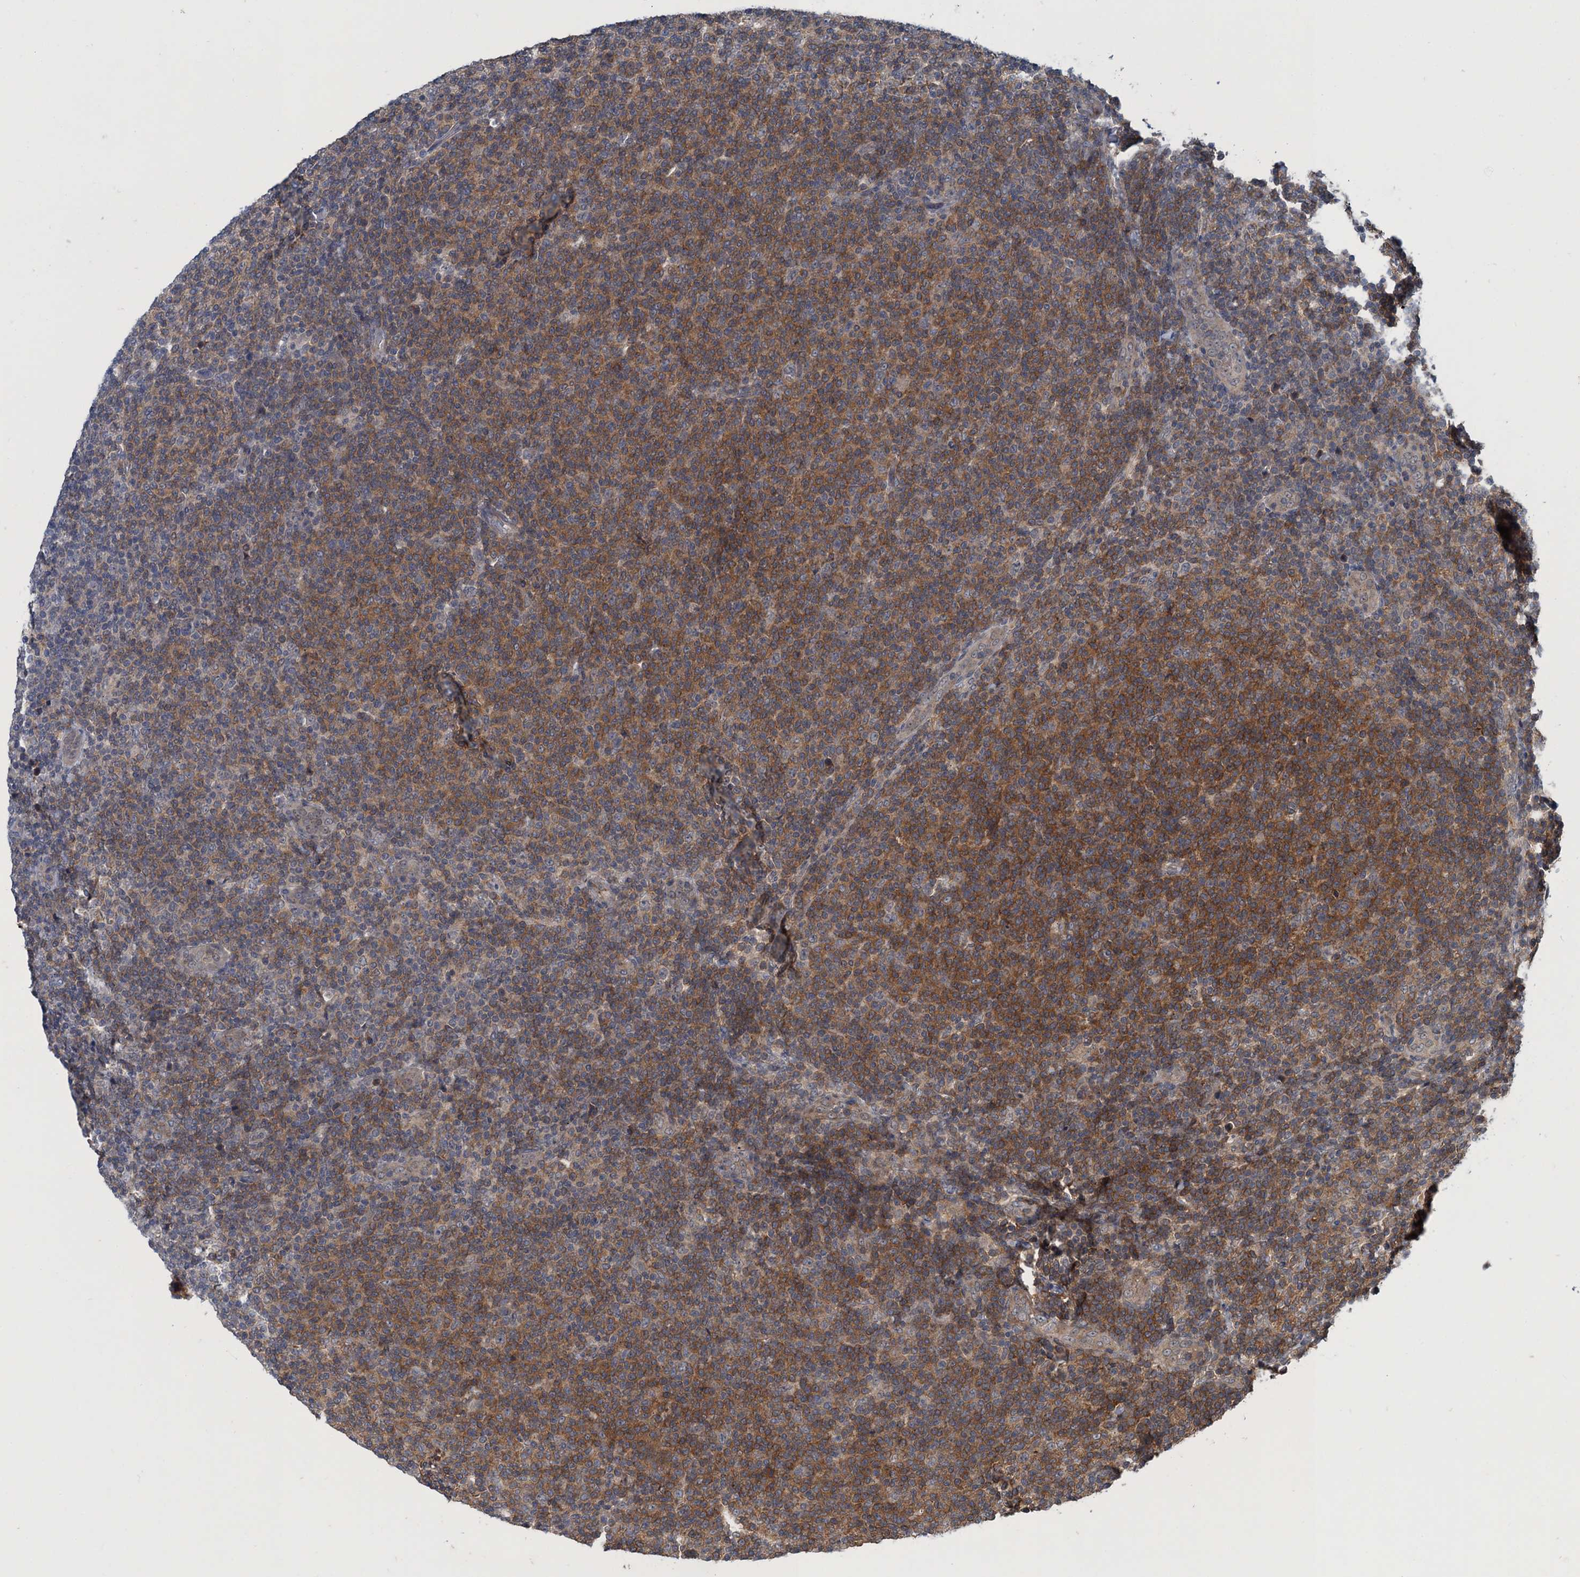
{"staining": {"intensity": "moderate", "quantity": "25%-75%", "location": "cytoplasmic/membranous"}, "tissue": "lymphoma", "cell_type": "Tumor cells", "image_type": "cancer", "snomed": [{"axis": "morphology", "description": "Malignant lymphoma, non-Hodgkin's type, Low grade"}, {"axis": "topography", "description": "Lymph node"}], "caption": "This photomicrograph reveals low-grade malignant lymphoma, non-Hodgkin's type stained with immunohistochemistry (IHC) to label a protein in brown. The cytoplasmic/membranous of tumor cells show moderate positivity for the protein. Nuclei are counter-stained blue.", "gene": "RNF165", "patient": {"sex": "male", "age": 66}}